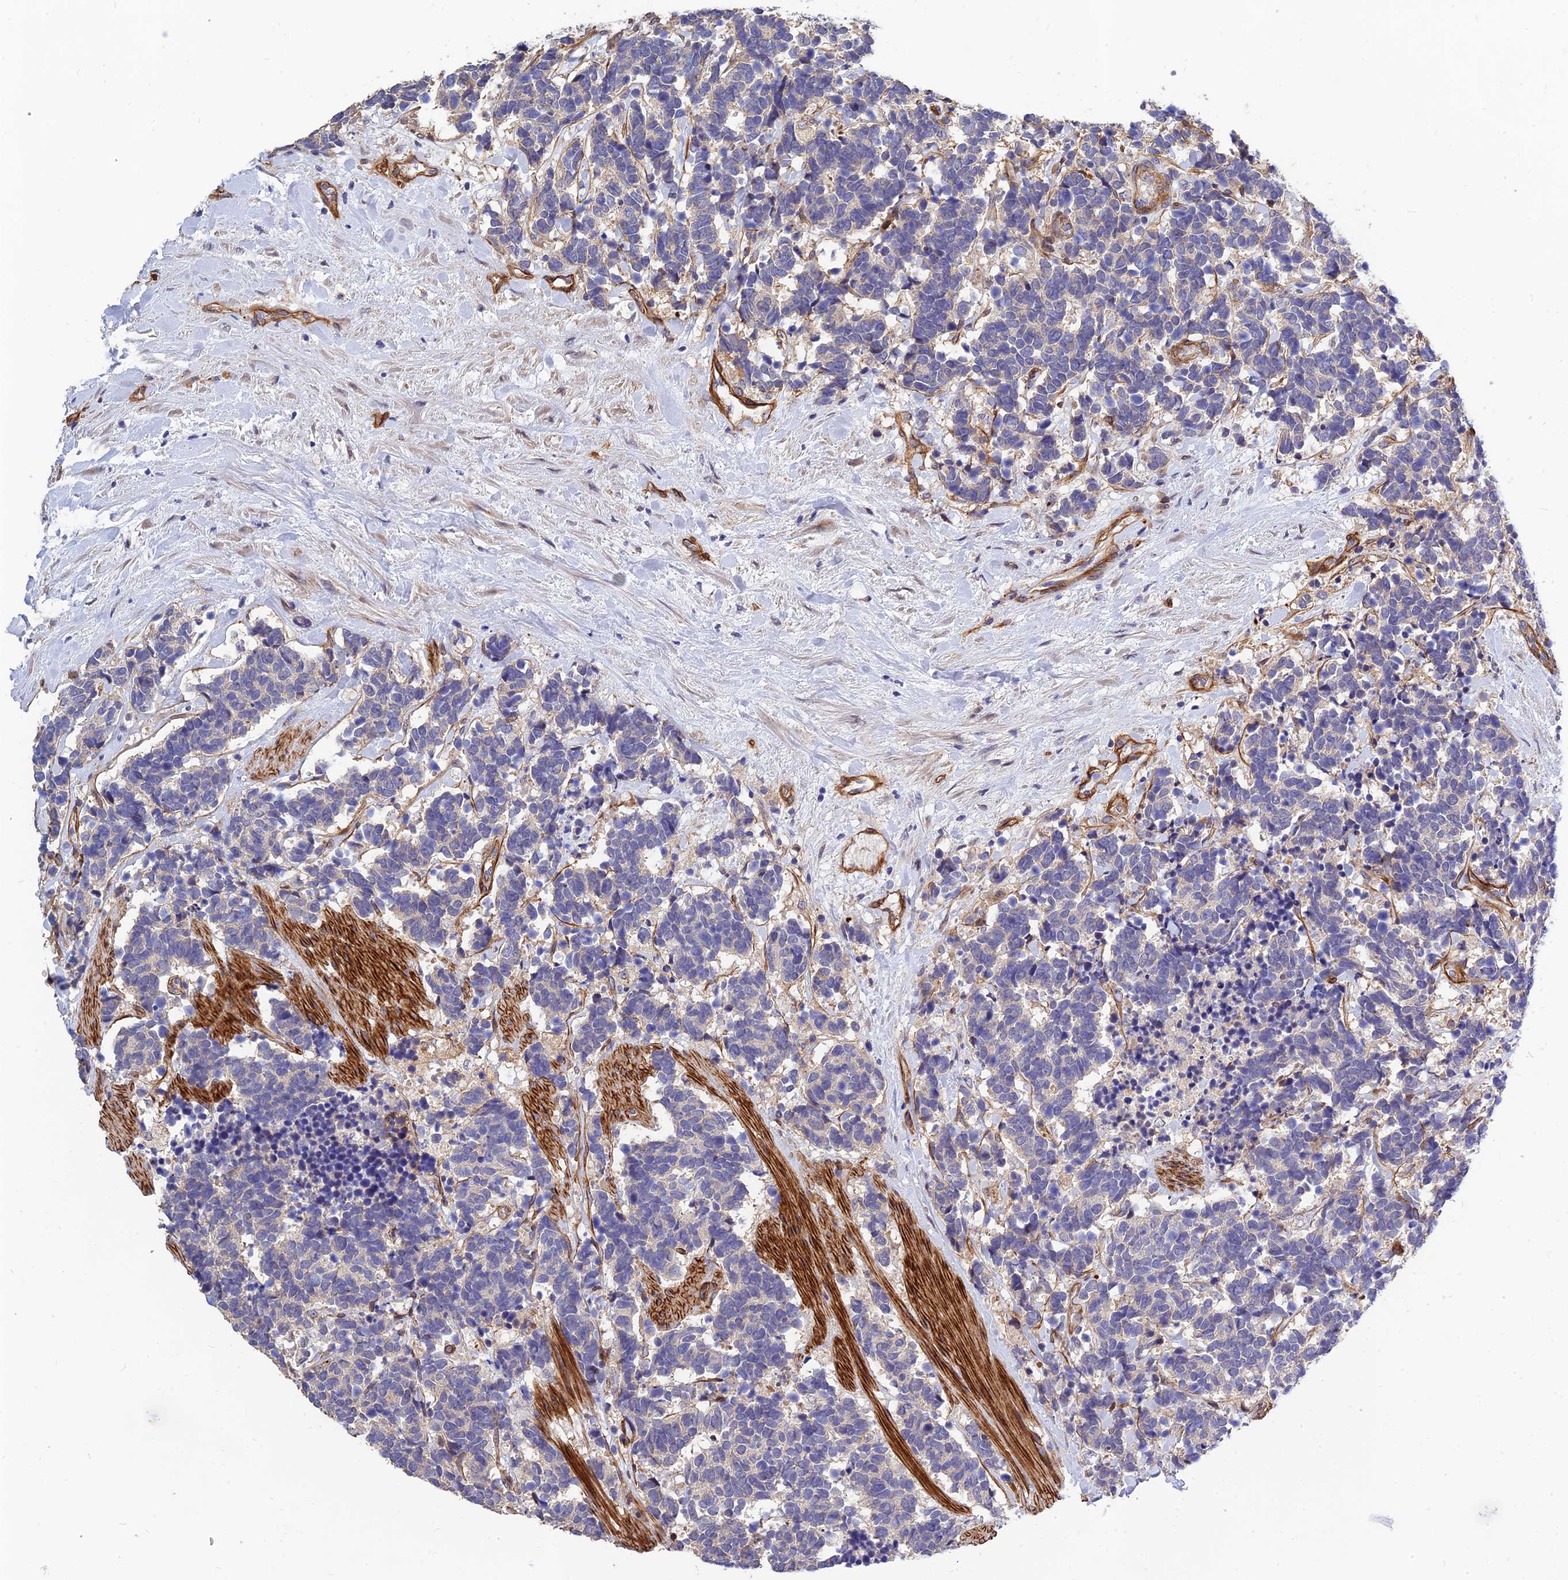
{"staining": {"intensity": "negative", "quantity": "none", "location": "none"}, "tissue": "carcinoid", "cell_type": "Tumor cells", "image_type": "cancer", "snomed": [{"axis": "morphology", "description": "Carcinoma, NOS"}, {"axis": "morphology", "description": "Carcinoid, malignant, NOS"}, {"axis": "topography", "description": "Prostate"}], "caption": "The photomicrograph reveals no significant positivity in tumor cells of carcinoid.", "gene": "MRPL35", "patient": {"sex": "male", "age": 57}}